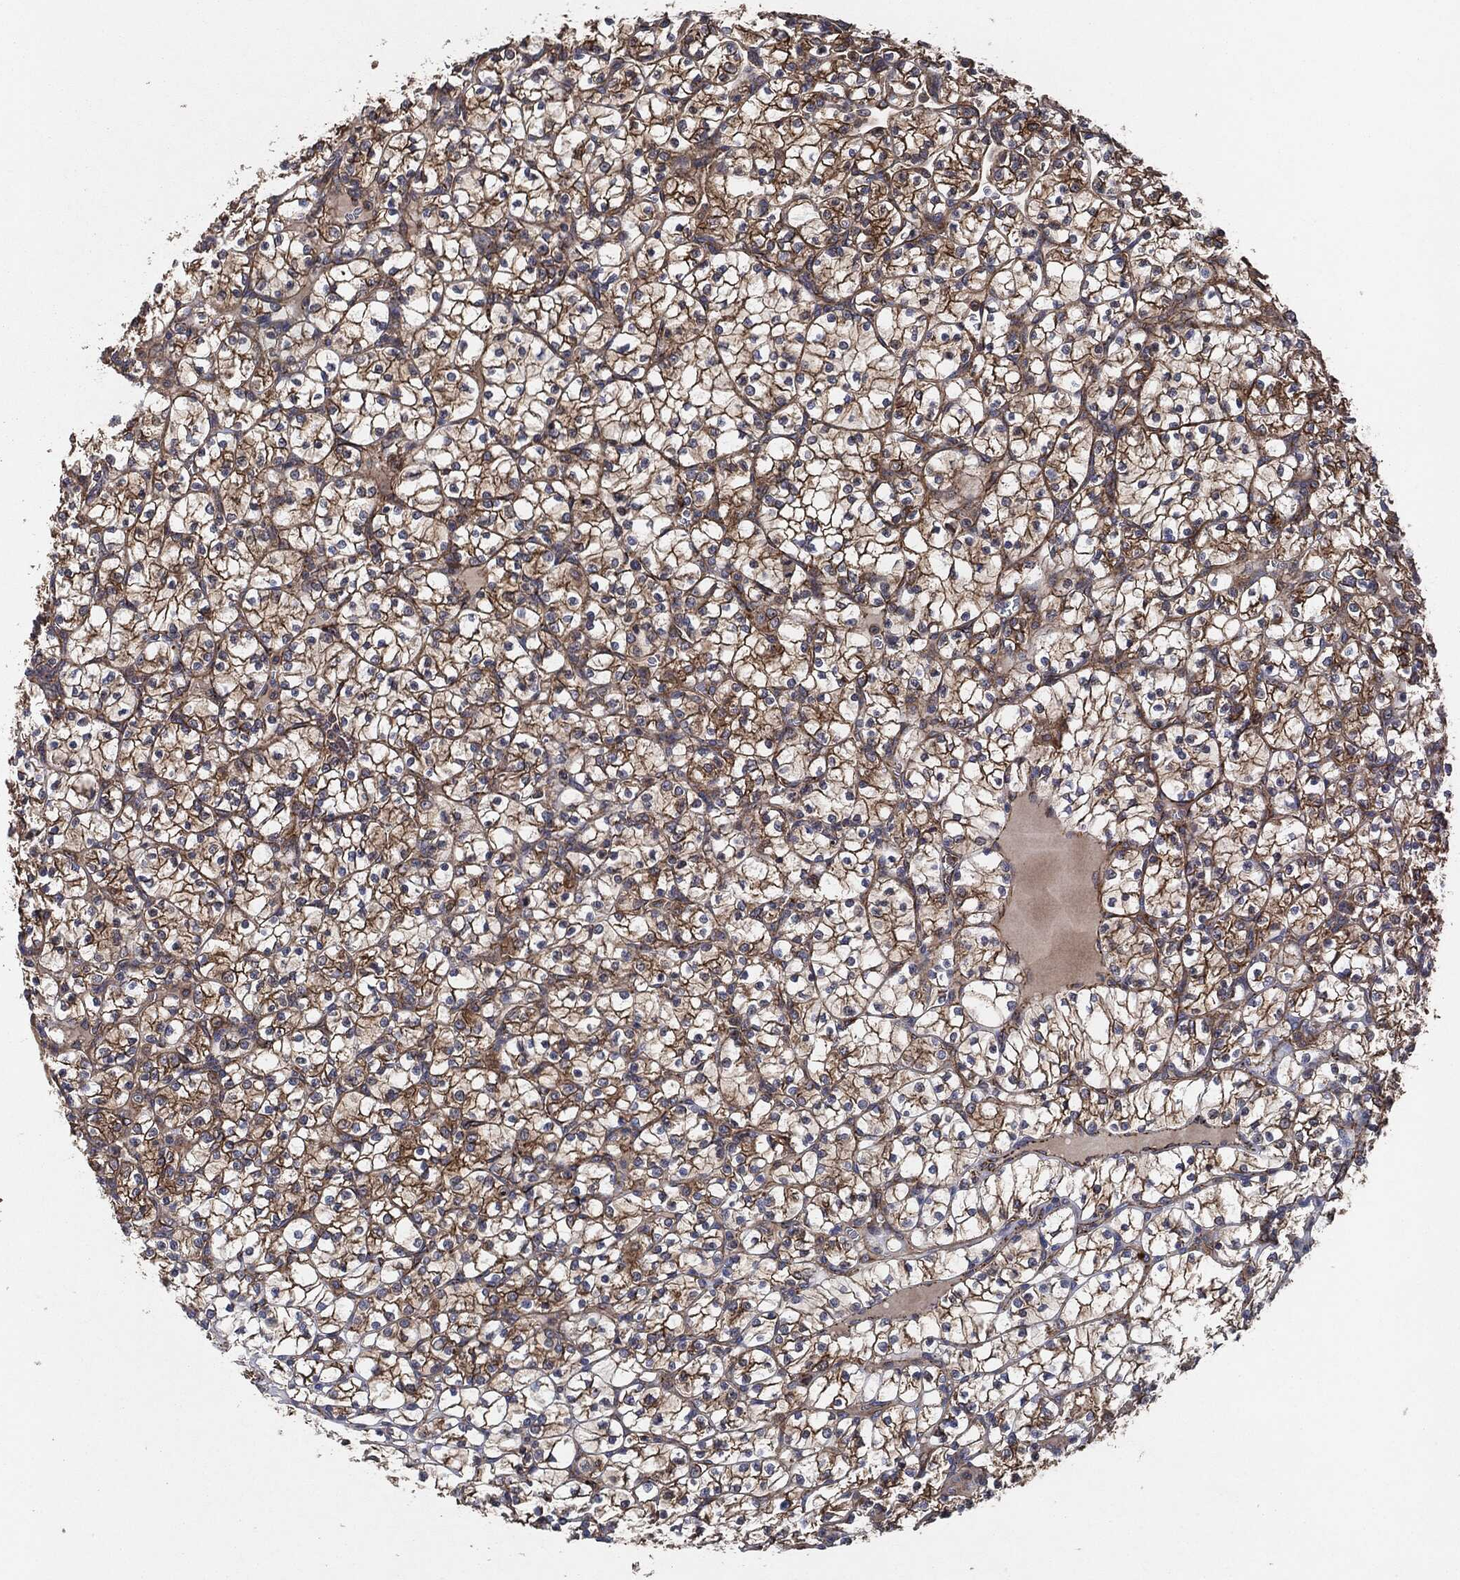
{"staining": {"intensity": "strong", "quantity": "25%-75%", "location": "cytoplasmic/membranous"}, "tissue": "renal cancer", "cell_type": "Tumor cells", "image_type": "cancer", "snomed": [{"axis": "morphology", "description": "Adenocarcinoma, NOS"}, {"axis": "topography", "description": "Kidney"}], "caption": "This photomicrograph shows immunohistochemistry (IHC) staining of human renal cancer, with high strong cytoplasmic/membranous expression in approximately 25%-75% of tumor cells.", "gene": "CTNNA1", "patient": {"sex": "female", "age": 89}}